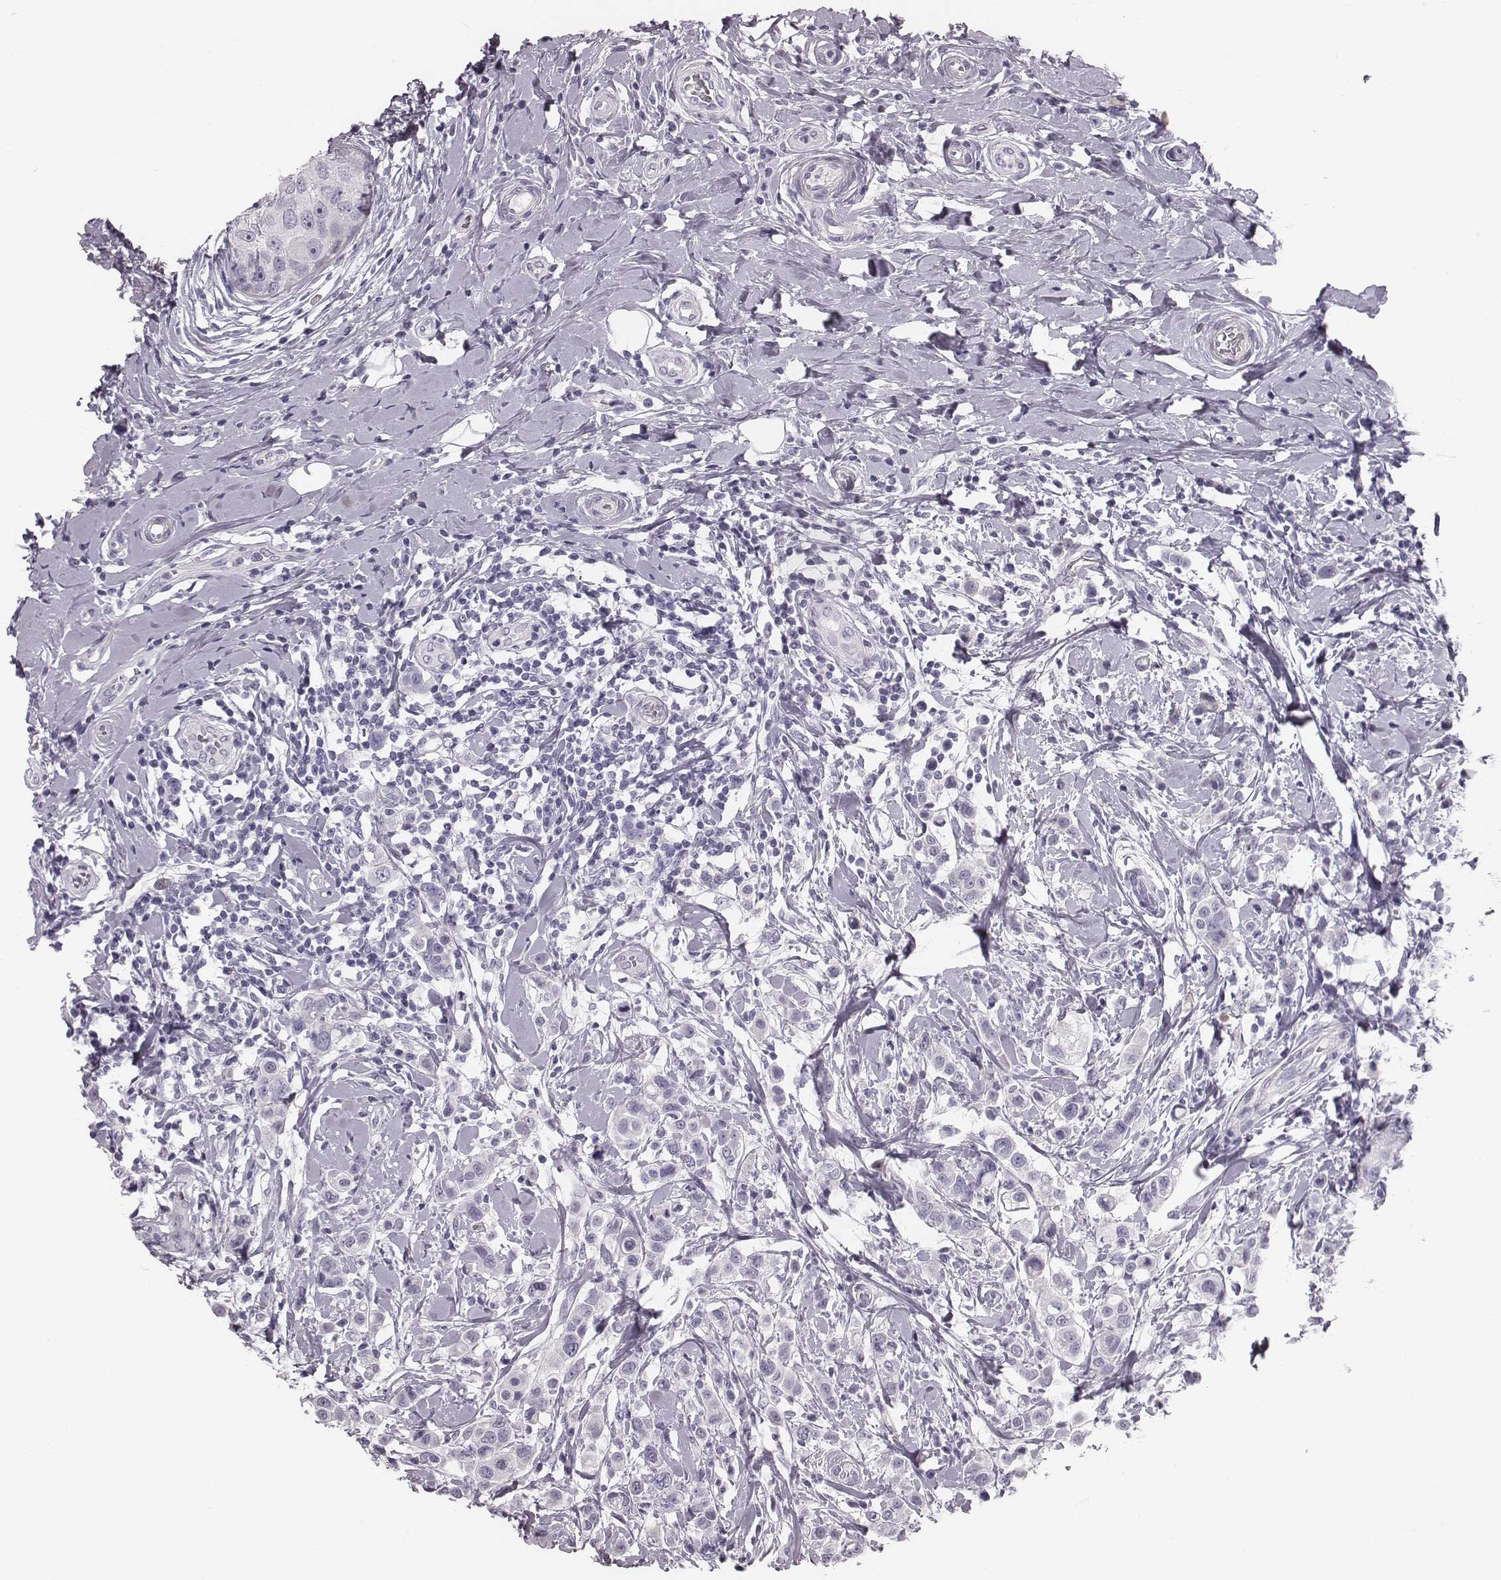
{"staining": {"intensity": "negative", "quantity": "none", "location": "none"}, "tissue": "breast cancer", "cell_type": "Tumor cells", "image_type": "cancer", "snomed": [{"axis": "morphology", "description": "Duct carcinoma"}, {"axis": "topography", "description": "Breast"}], "caption": "This is a photomicrograph of immunohistochemistry staining of breast cancer (infiltrating ductal carcinoma), which shows no staining in tumor cells.", "gene": "CRISP1", "patient": {"sex": "female", "age": 27}}